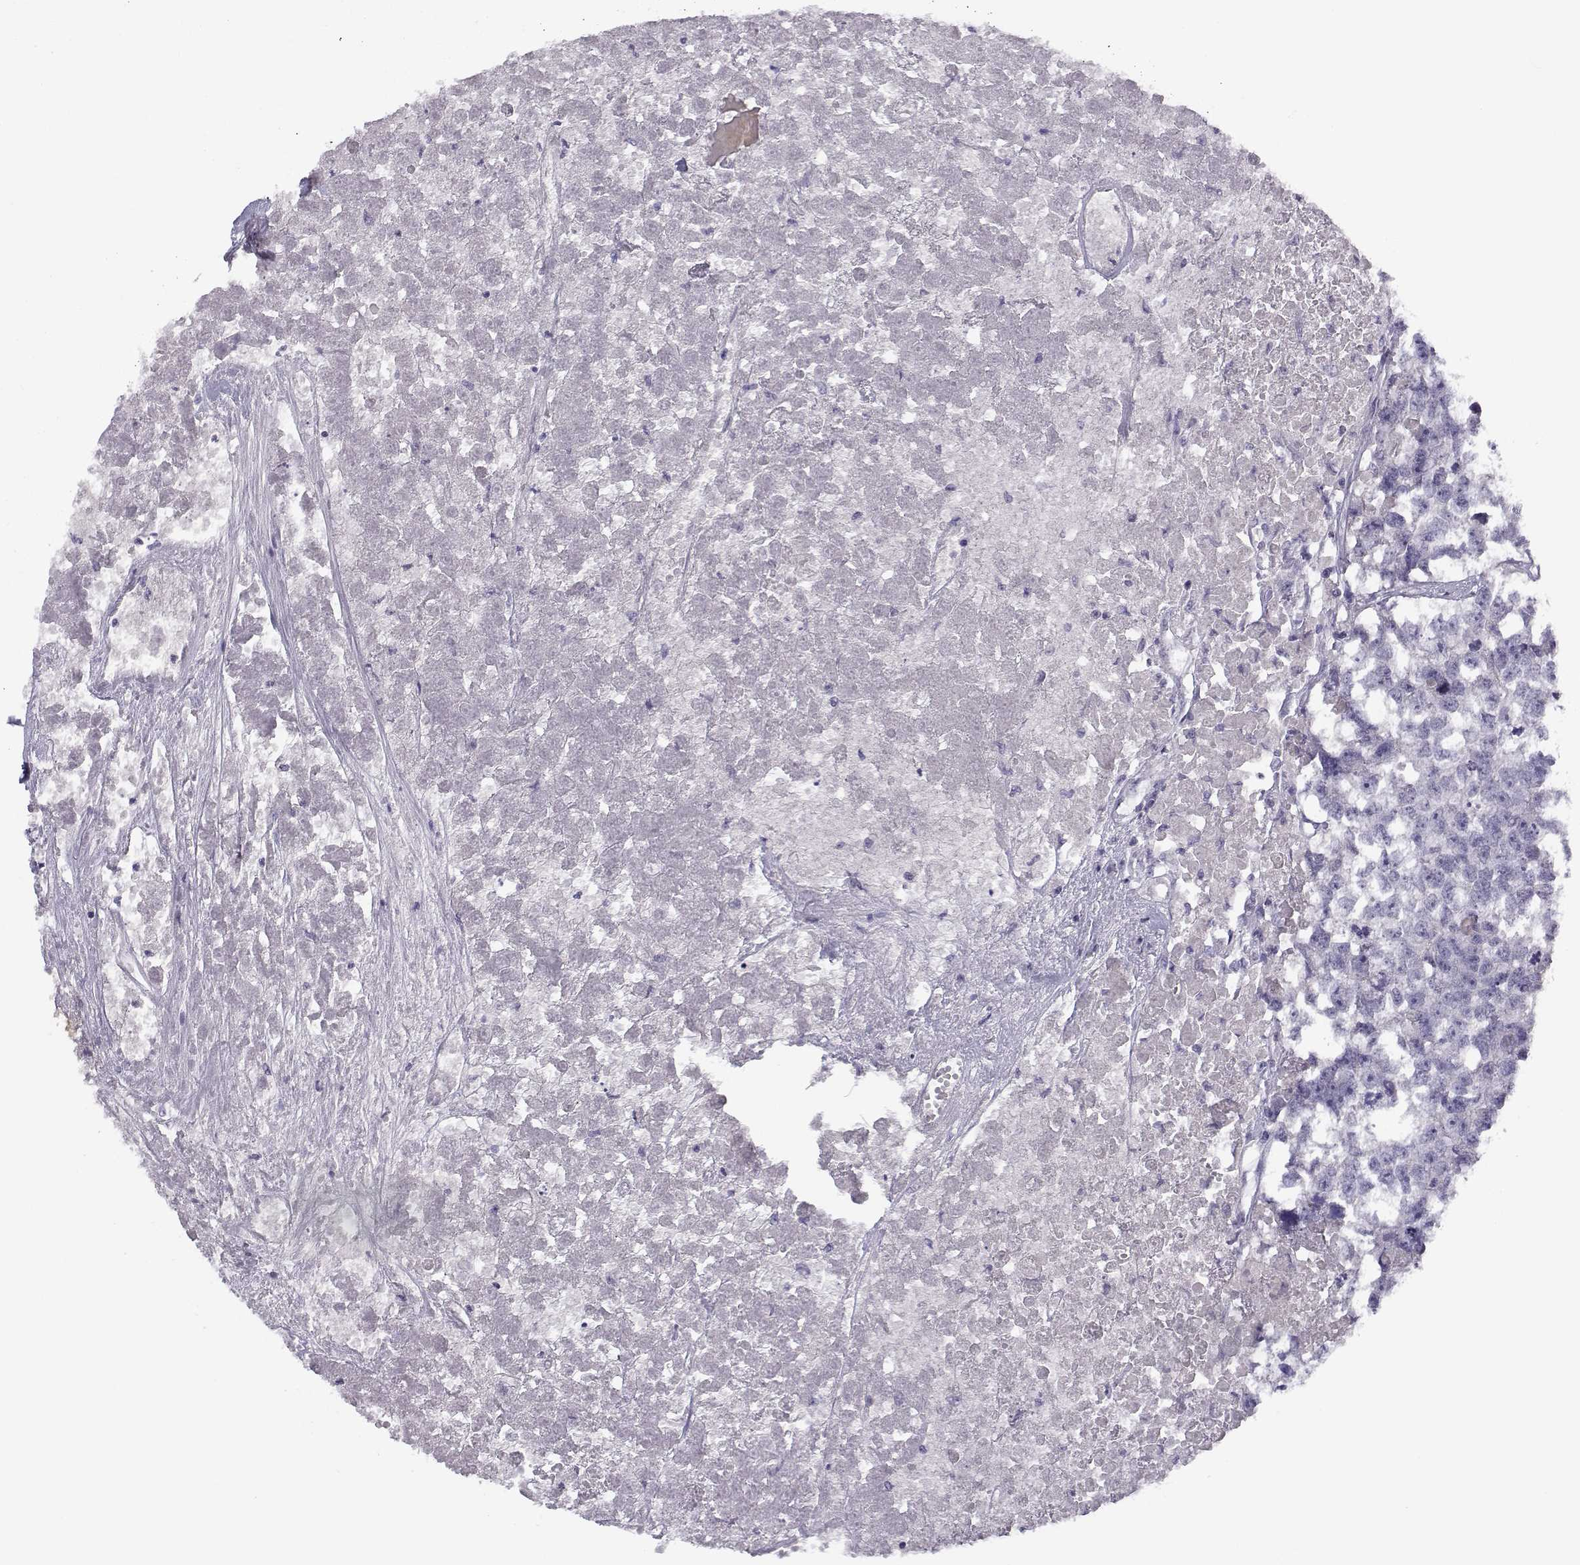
{"staining": {"intensity": "negative", "quantity": "none", "location": "none"}, "tissue": "testis cancer", "cell_type": "Tumor cells", "image_type": "cancer", "snomed": [{"axis": "morphology", "description": "Carcinoma, Embryonal, NOS"}, {"axis": "morphology", "description": "Teratoma, malignant, NOS"}, {"axis": "topography", "description": "Testis"}], "caption": "A histopathology image of human malignant teratoma (testis) is negative for staining in tumor cells.", "gene": "CFAP77", "patient": {"sex": "male", "age": 44}}